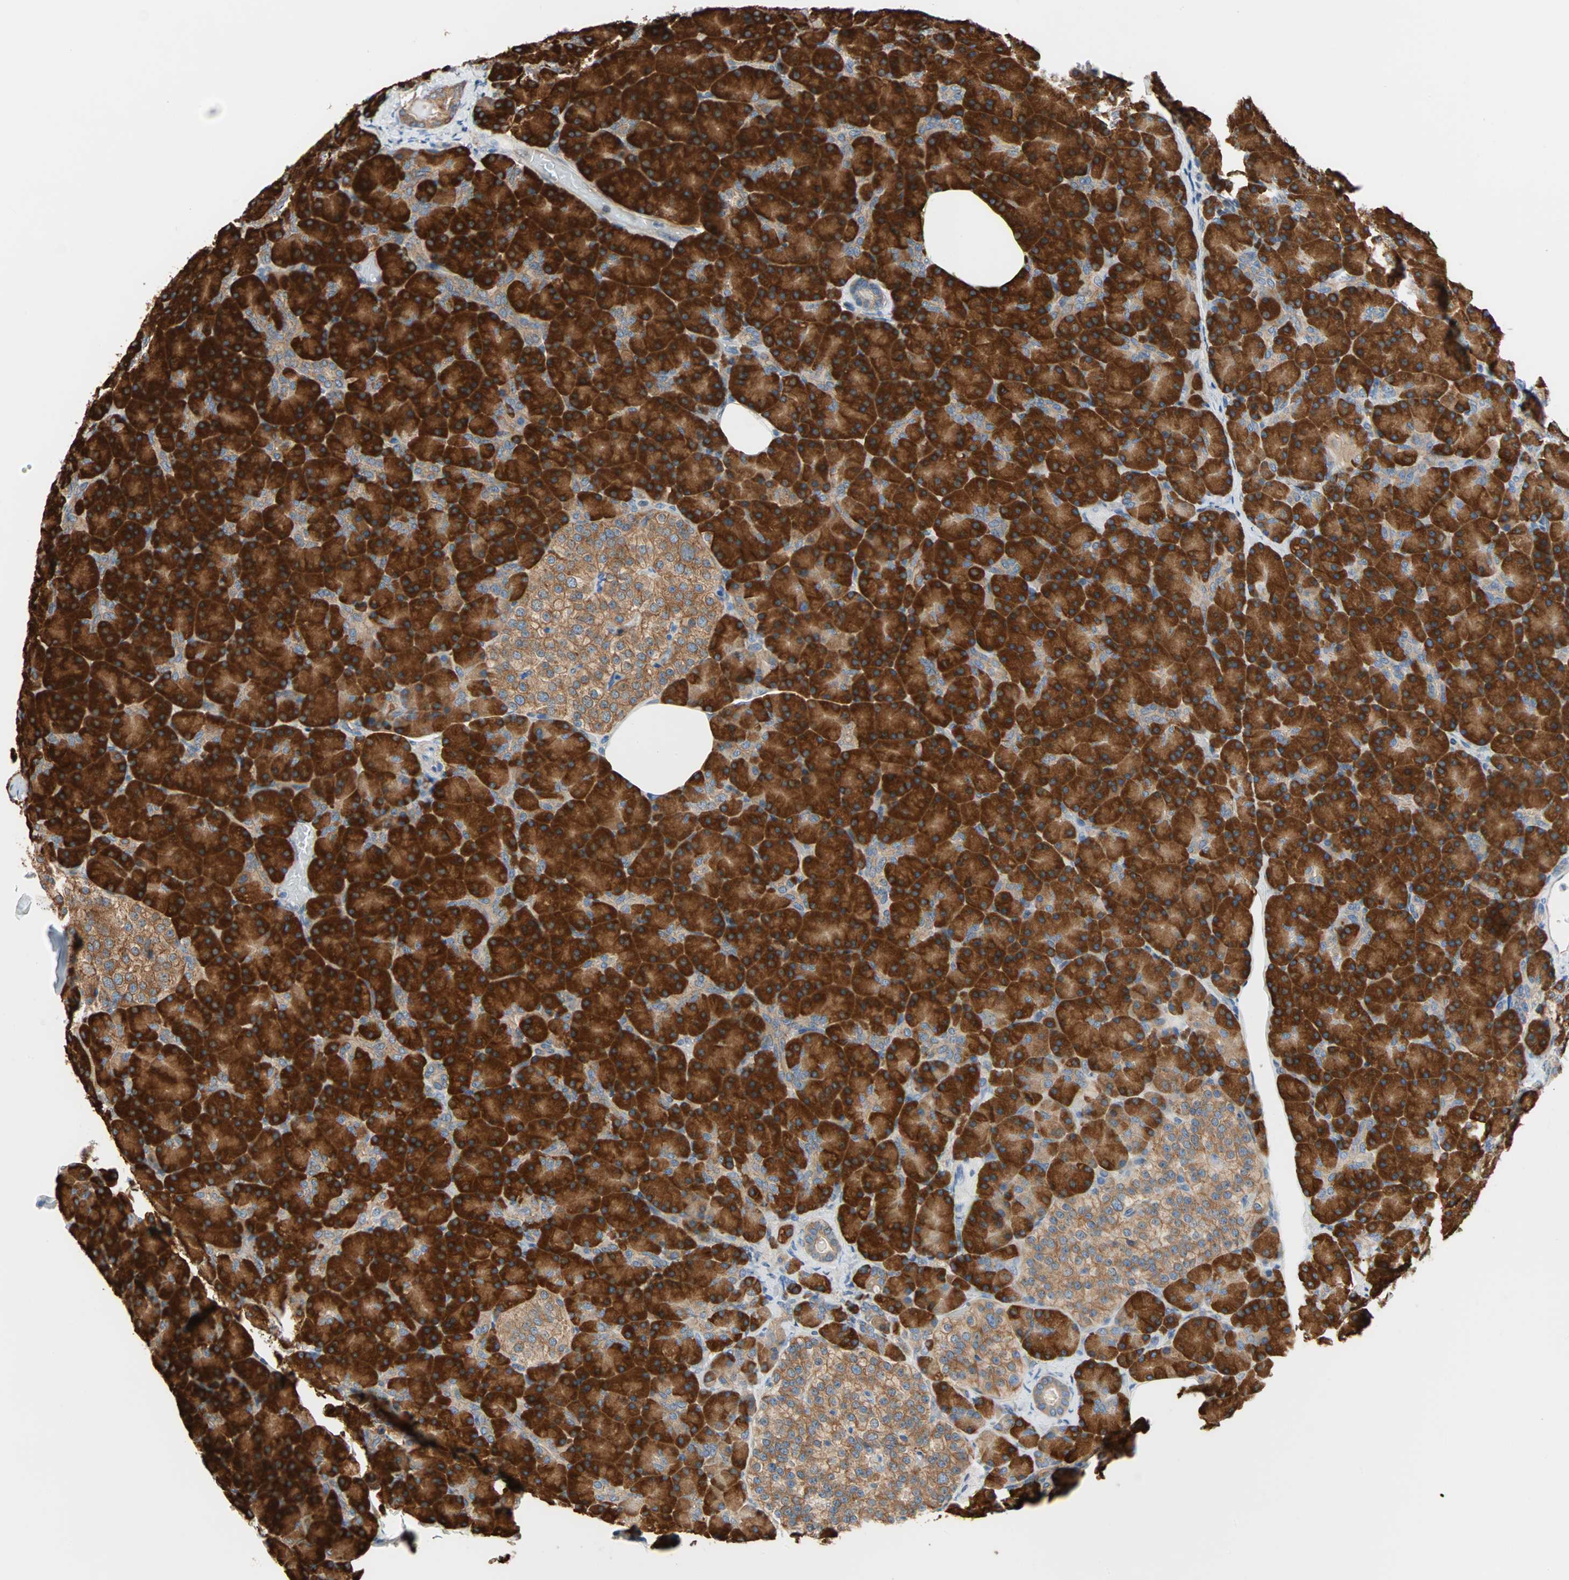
{"staining": {"intensity": "strong", "quantity": ">75%", "location": "cytoplasmic/membranous"}, "tissue": "pancreas", "cell_type": "Exocrine glandular cells", "image_type": "normal", "snomed": [{"axis": "morphology", "description": "Normal tissue, NOS"}, {"axis": "topography", "description": "Pancreas"}], "caption": "Protein analysis of normal pancreas shows strong cytoplasmic/membranous expression in about >75% of exocrine glandular cells.", "gene": "EEF2", "patient": {"sex": "female", "age": 43}}